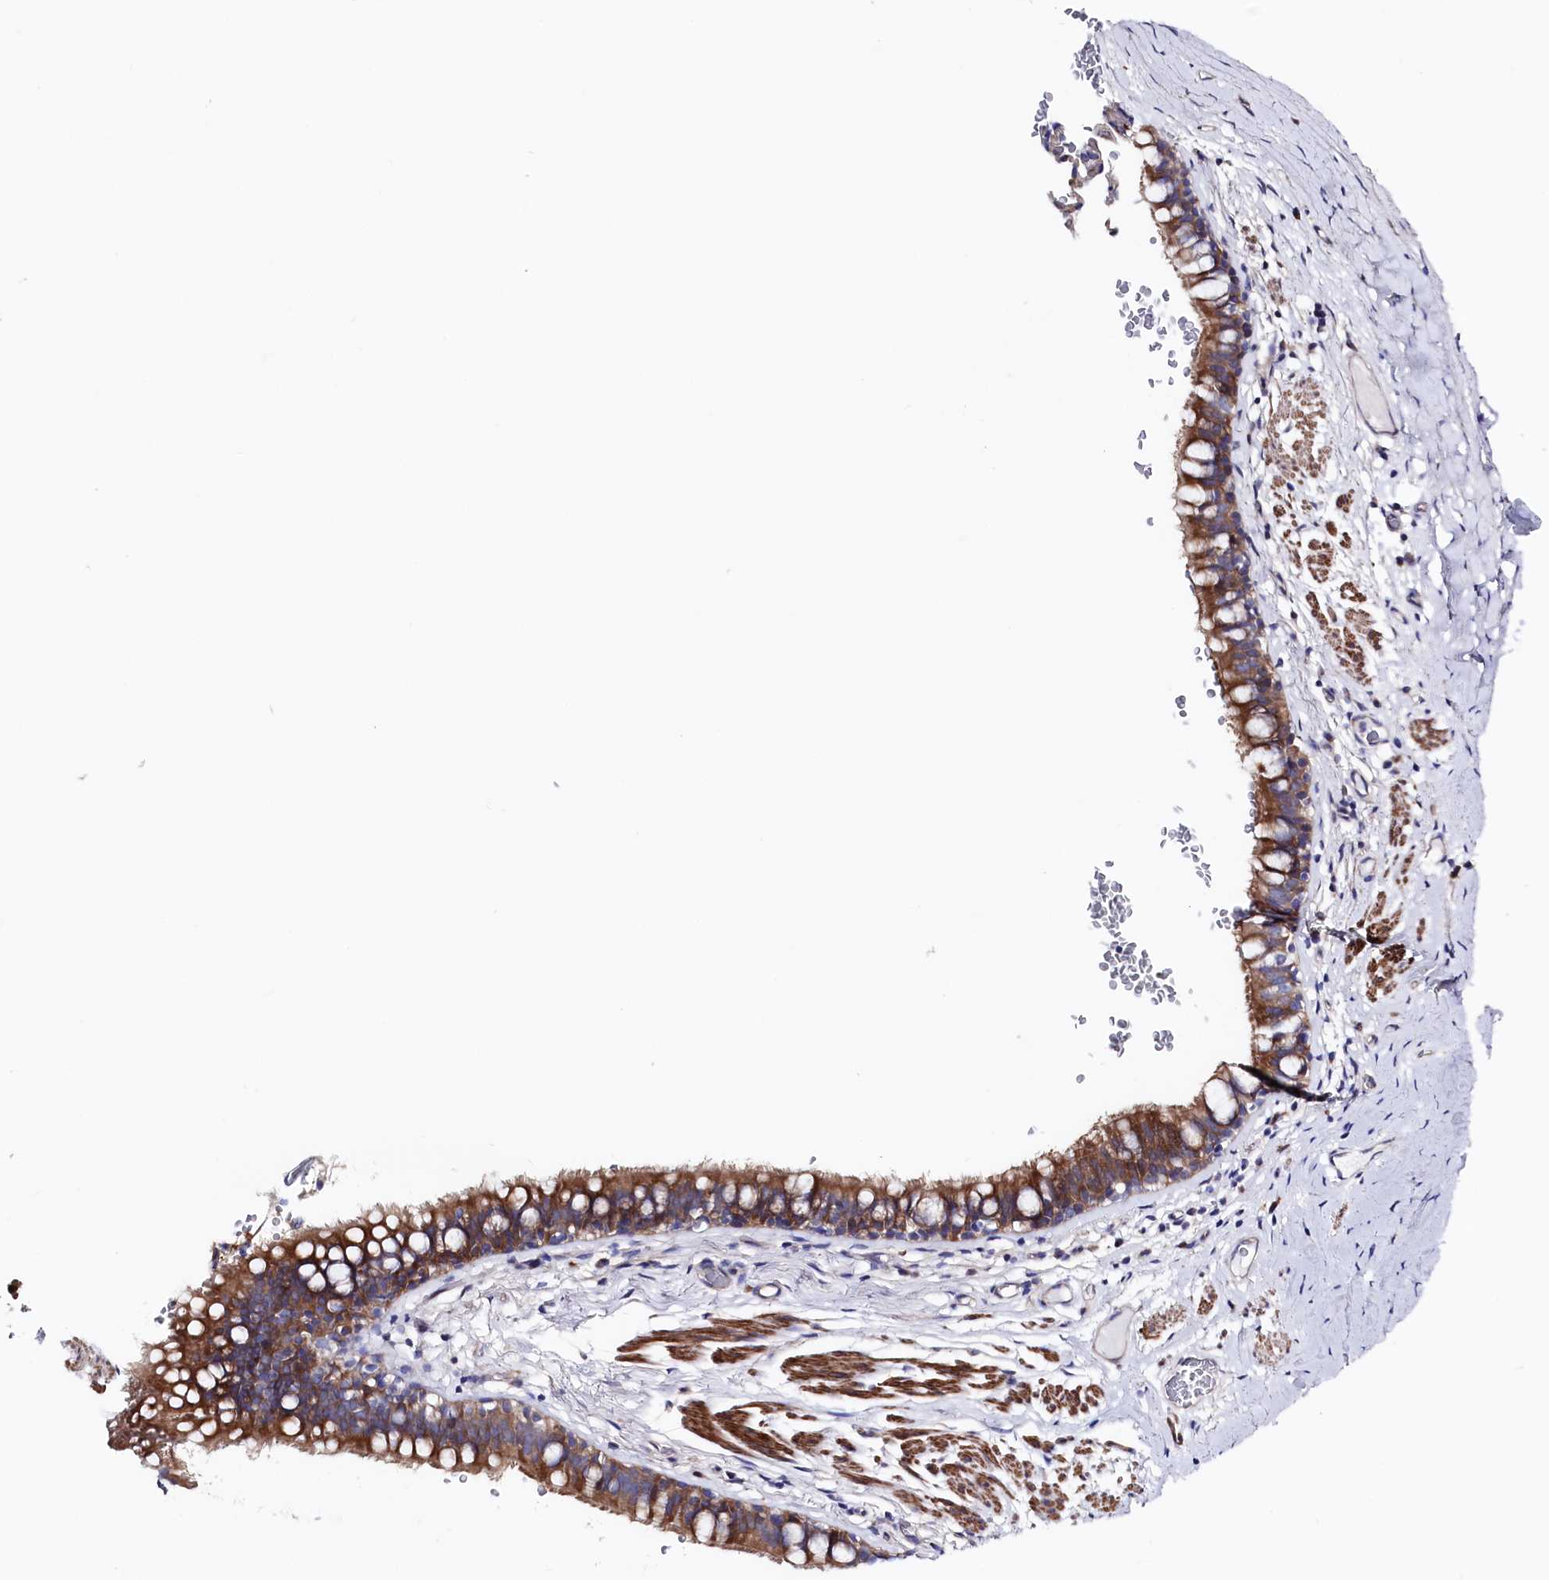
{"staining": {"intensity": "moderate", "quantity": ">75%", "location": "cytoplasmic/membranous"}, "tissue": "bronchus", "cell_type": "Respiratory epithelial cells", "image_type": "normal", "snomed": [{"axis": "morphology", "description": "Normal tissue, NOS"}, {"axis": "topography", "description": "Cartilage tissue"}, {"axis": "topography", "description": "Bronchus"}], "caption": "Human bronchus stained for a protein (brown) displays moderate cytoplasmic/membranous positive staining in about >75% of respiratory epithelial cells.", "gene": "WNT8A", "patient": {"sex": "female", "age": 36}}